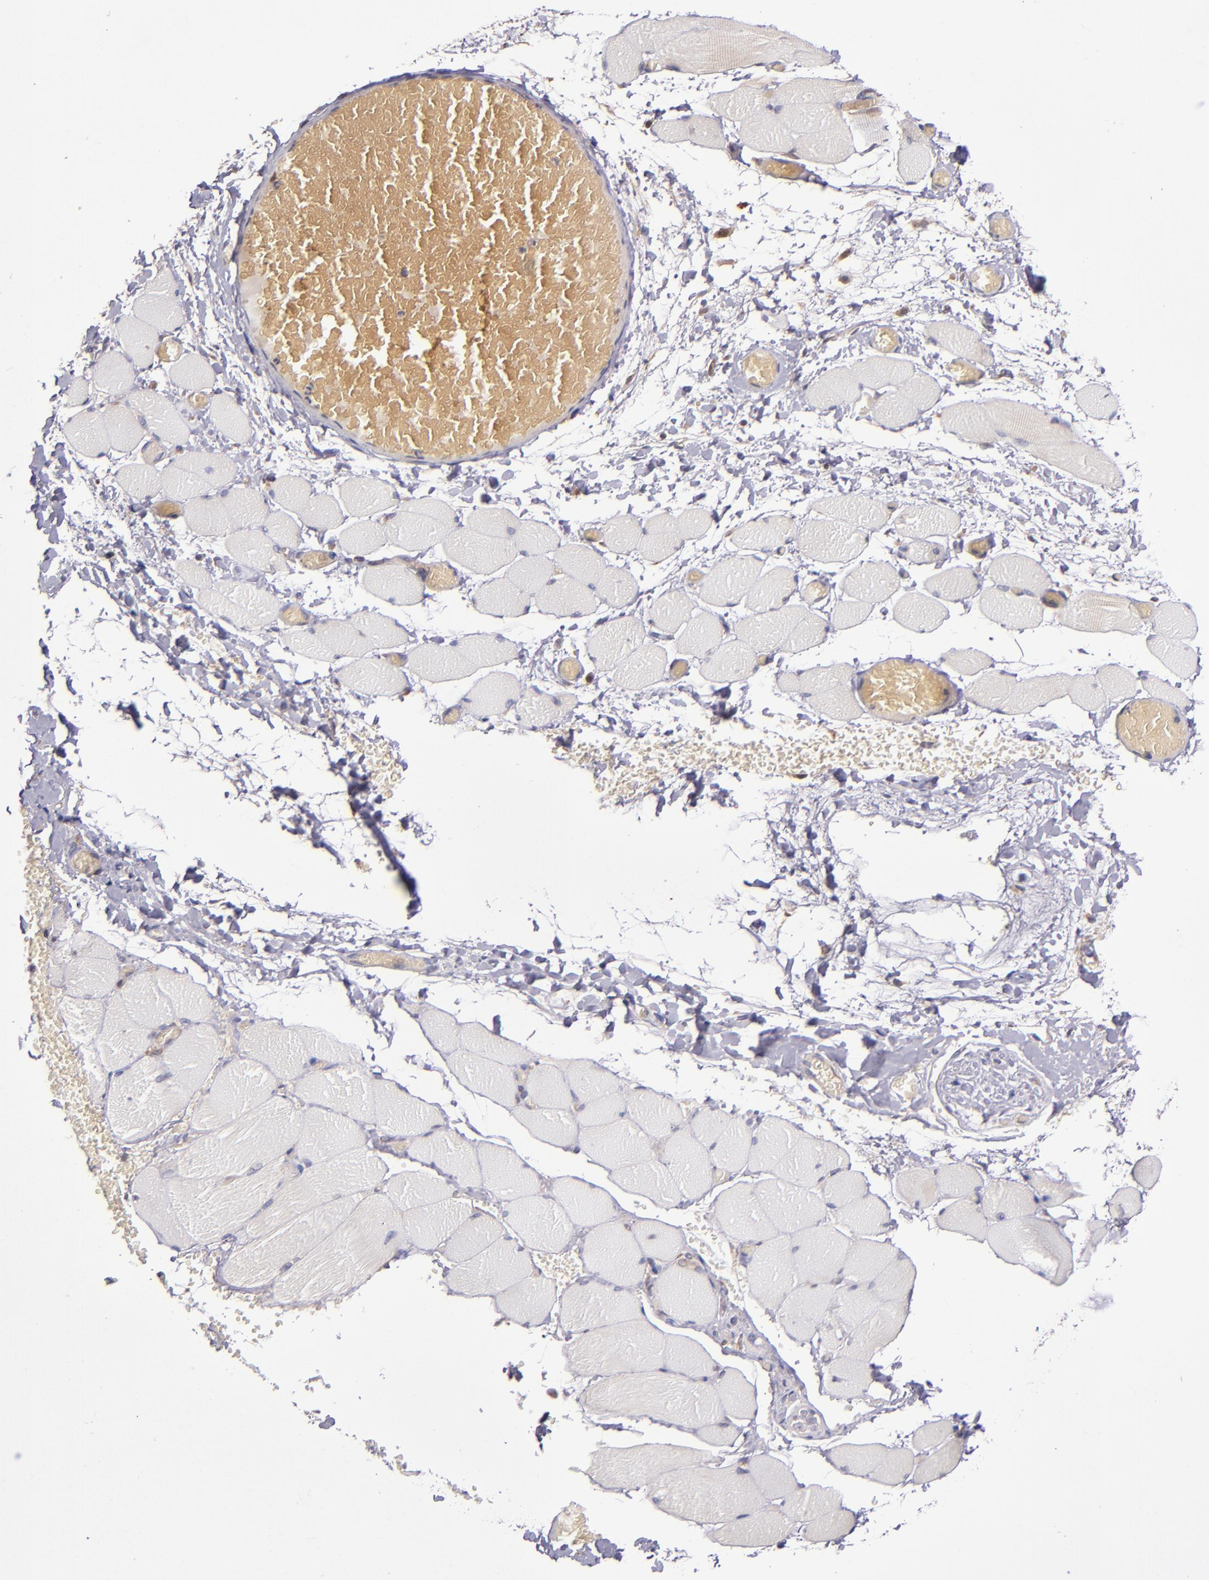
{"staining": {"intensity": "negative", "quantity": "none", "location": "none"}, "tissue": "skeletal muscle", "cell_type": "Myocytes", "image_type": "normal", "snomed": [{"axis": "morphology", "description": "Normal tissue, NOS"}, {"axis": "topography", "description": "Skeletal muscle"}, {"axis": "topography", "description": "Soft tissue"}], "caption": "Immunohistochemistry of unremarkable human skeletal muscle exhibits no positivity in myocytes.", "gene": "EIF4ENIF1", "patient": {"sex": "female", "age": 58}}